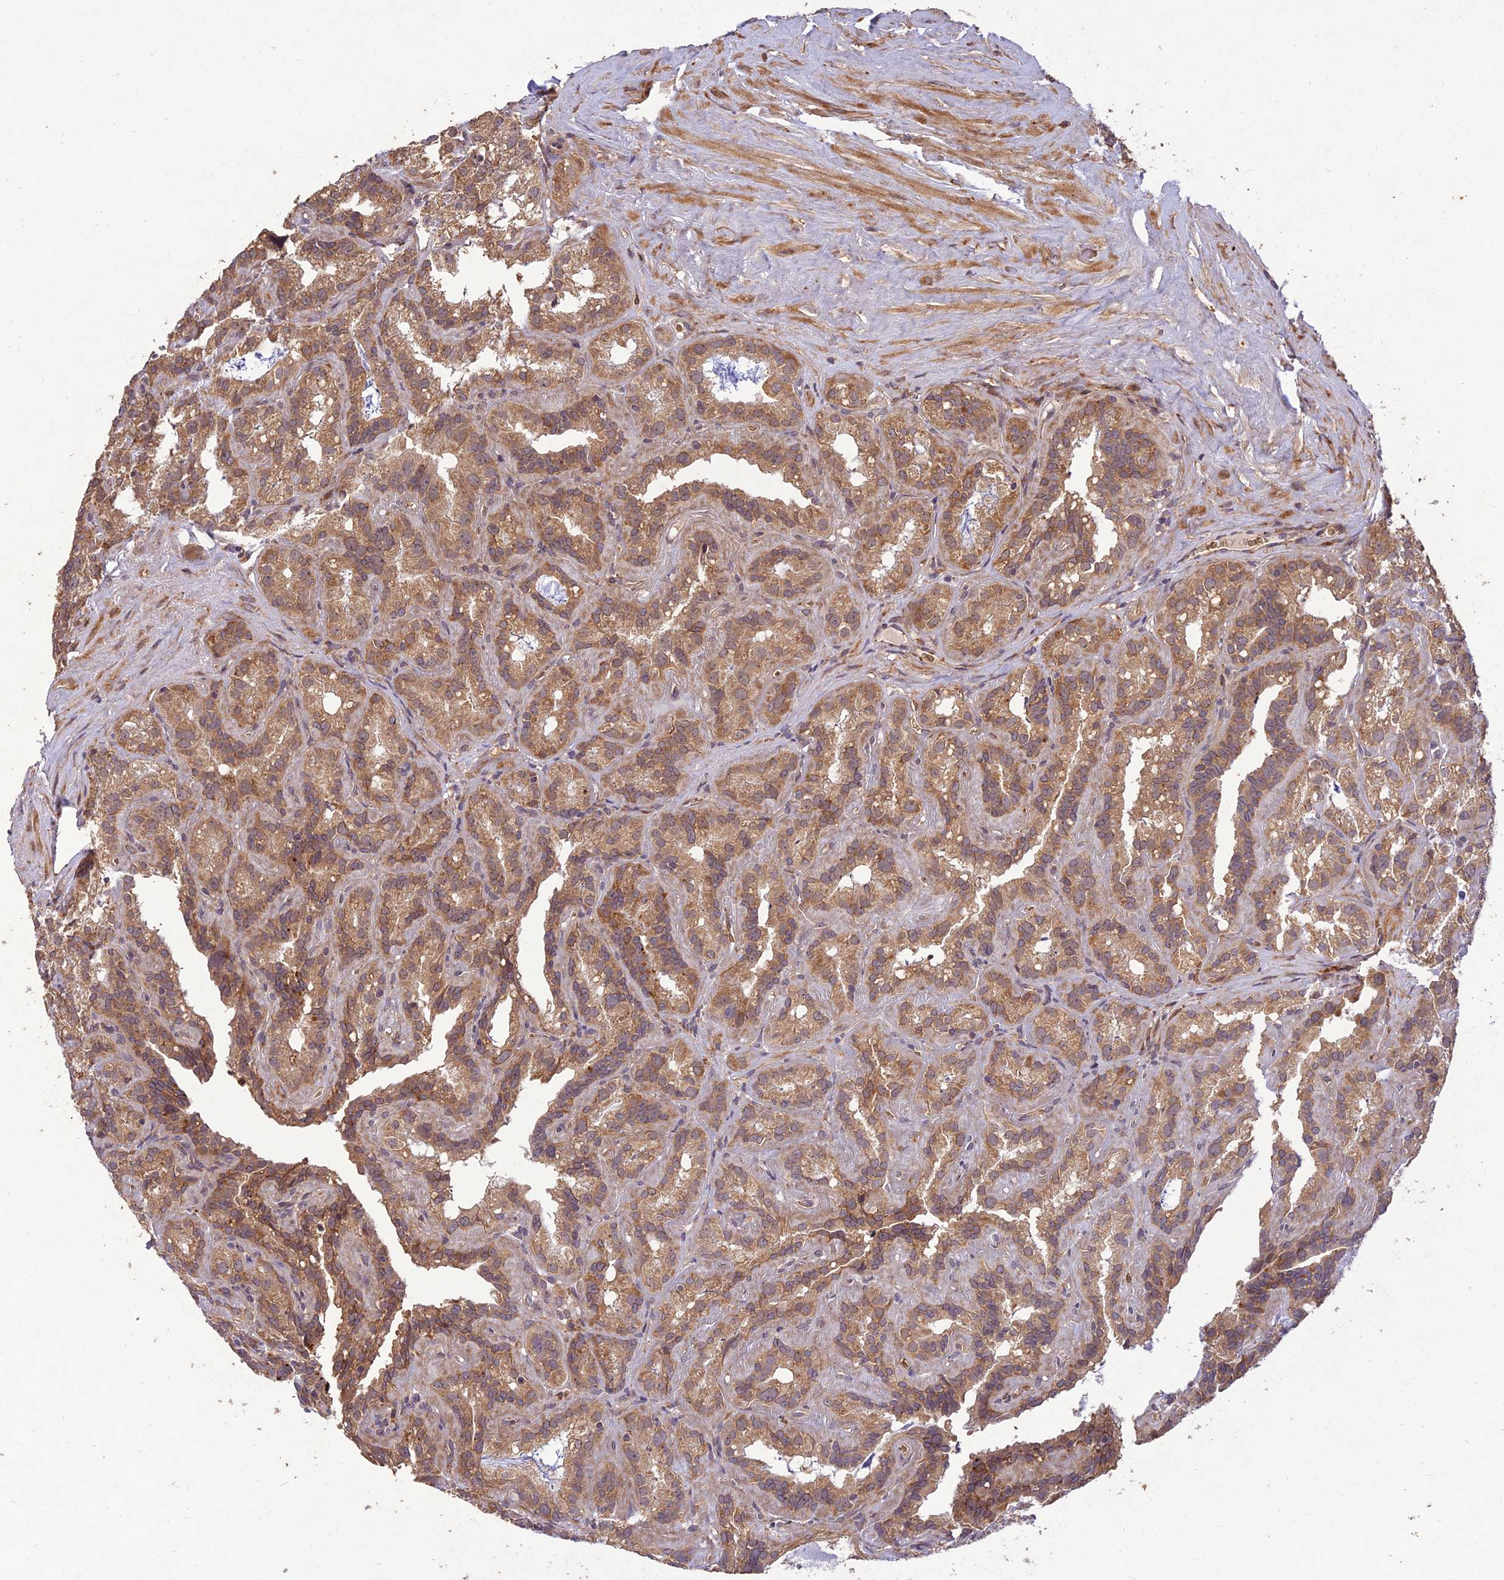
{"staining": {"intensity": "moderate", "quantity": ">75%", "location": "cytoplasmic/membranous"}, "tissue": "seminal vesicle", "cell_type": "Glandular cells", "image_type": "normal", "snomed": [{"axis": "morphology", "description": "Normal tissue, NOS"}, {"axis": "topography", "description": "Prostate"}, {"axis": "topography", "description": "Seminal veicle"}], "caption": "This is a photomicrograph of immunohistochemistry staining of benign seminal vesicle, which shows moderate staining in the cytoplasmic/membranous of glandular cells.", "gene": "PPP1R11", "patient": {"sex": "male", "age": 59}}